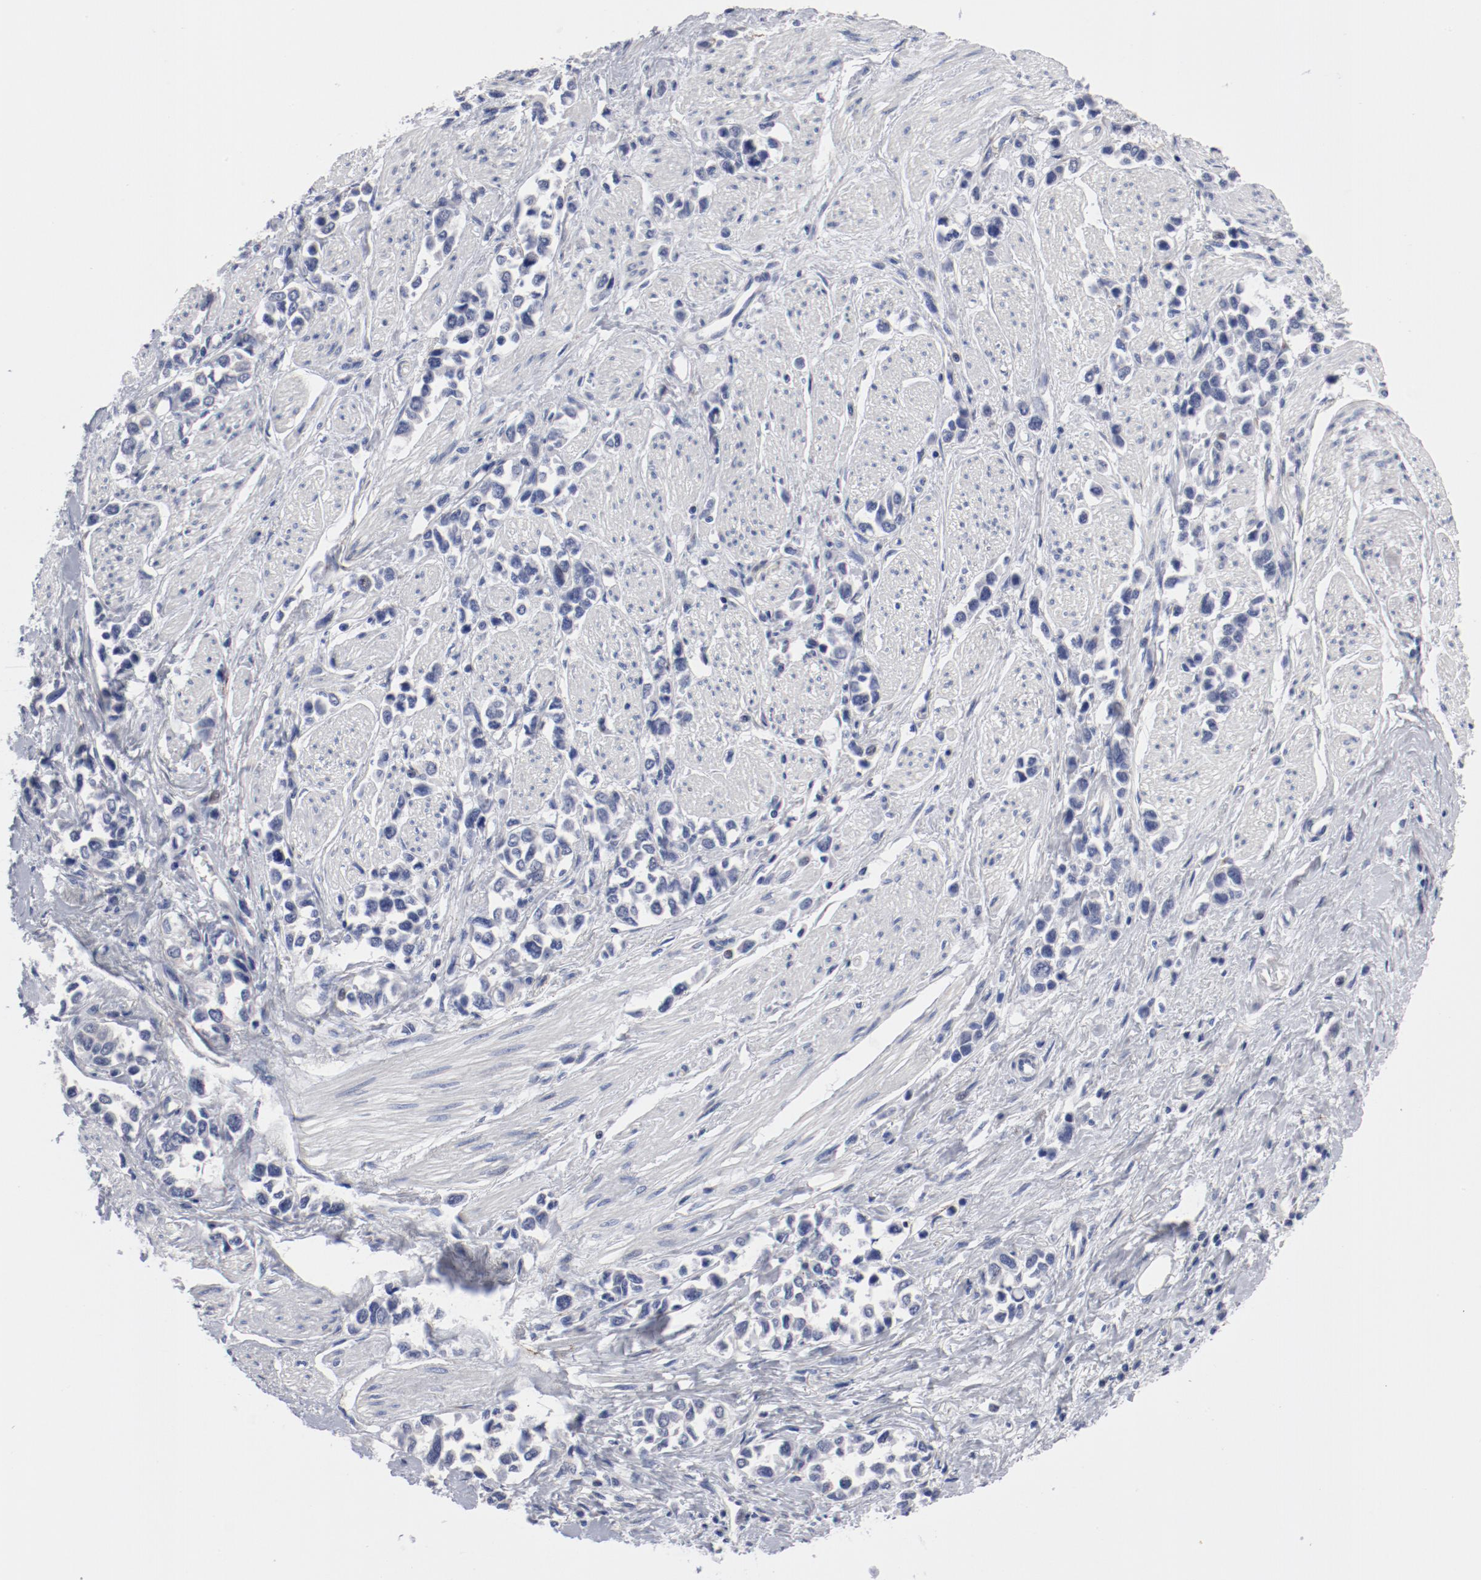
{"staining": {"intensity": "negative", "quantity": "none", "location": "none"}, "tissue": "stomach cancer", "cell_type": "Tumor cells", "image_type": "cancer", "snomed": [{"axis": "morphology", "description": "Adenocarcinoma, NOS"}, {"axis": "topography", "description": "Stomach, upper"}], "caption": "Tumor cells show no significant expression in adenocarcinoma (stomach). Nuclei are stained in blue.", "gene": "GPR143", "patient": {"sex": "male", "age": 76}}